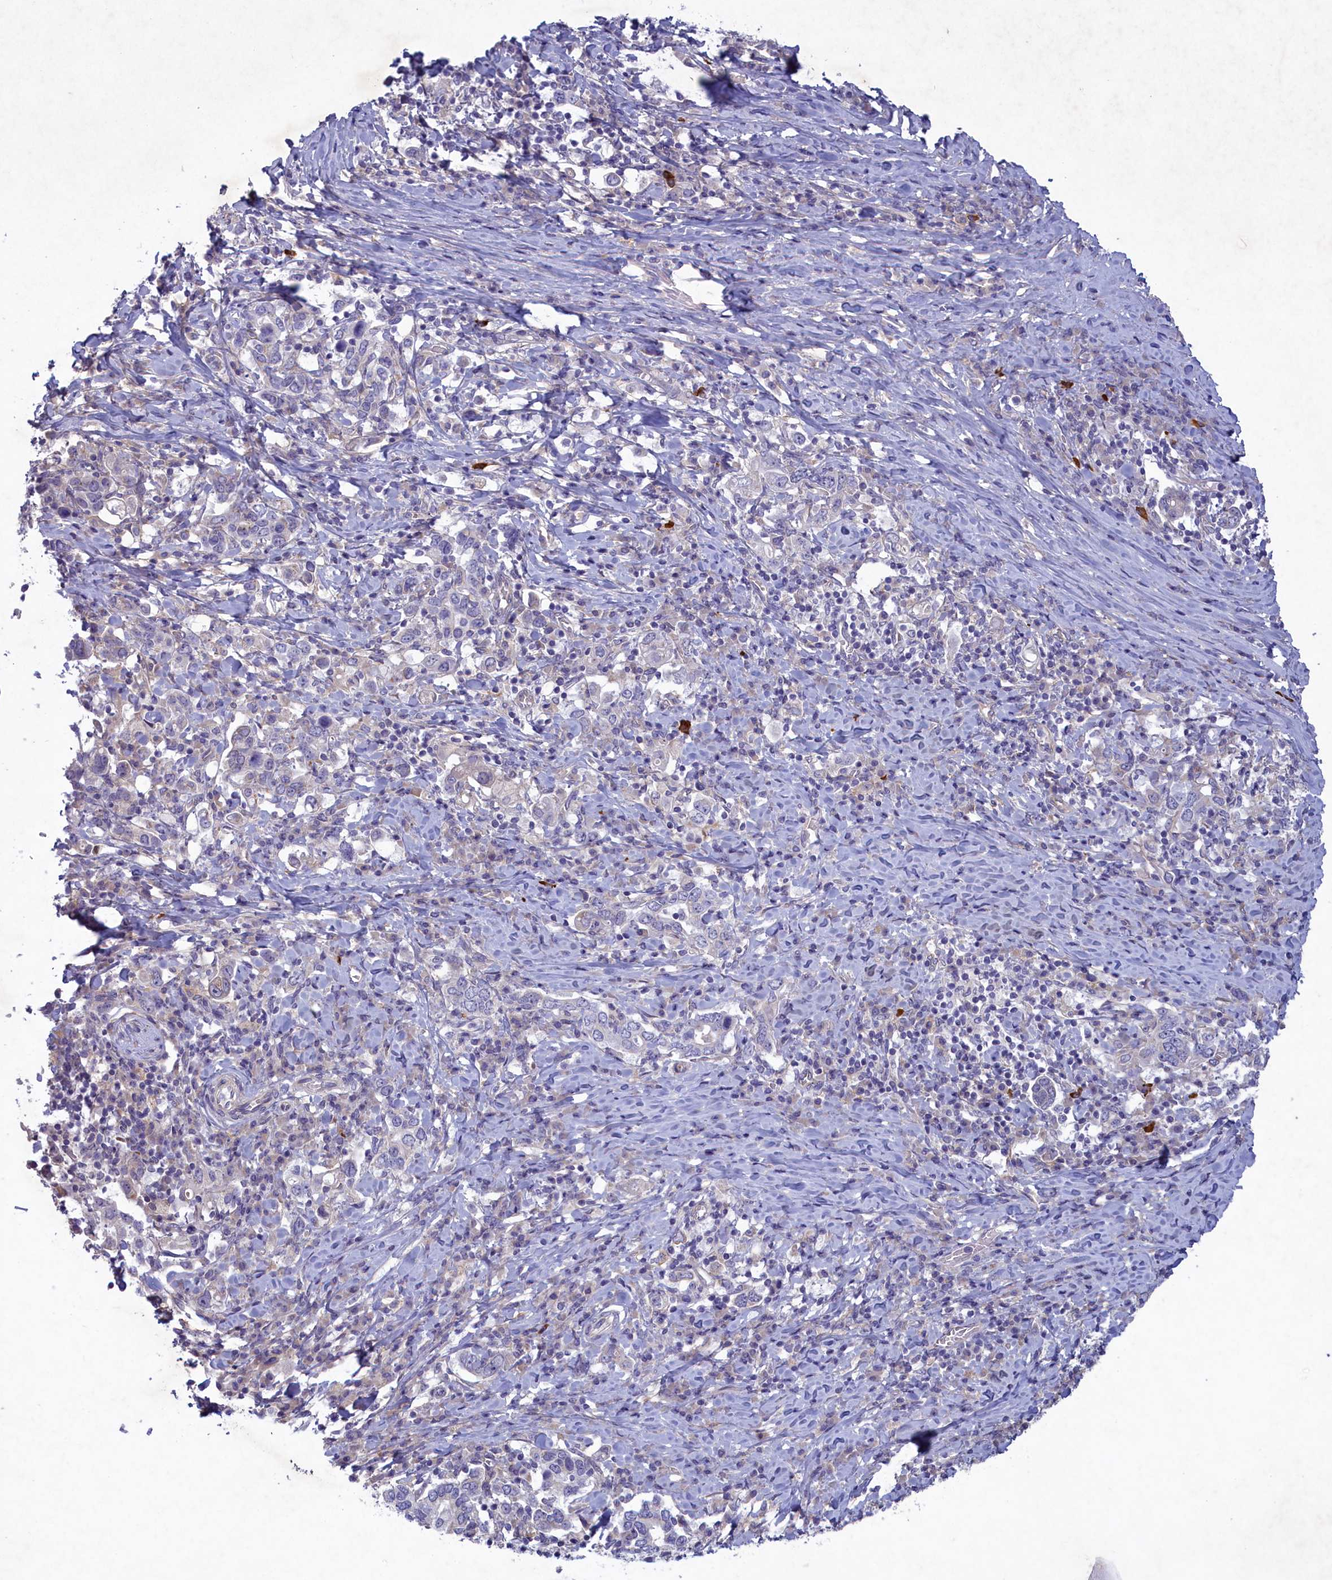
{"staining": {"intensity": "negative", "quantity": "none", "location": "none"}, "tissue": "stomach cancer", "cell_type": "Tumor cells", "image_type": "cancer", "snomed": [{"axis": "morphology", "description": "Adenocarcinoma, NOS"}, {"axis": "topography", "description": "Stomach, upper"}, {"axis": "topography", "description": "Stomach"}], "caption": "Immunohistochemistry (IHC) image of neoplastic tissue: stomach cancer stained with DAB reveals no significant protein expression in tumor cells. The staining is performed using DAB (3,3'-diaminobenzidine) brown chromogen with nuclei counter-stained in using hematoxylin.", "gene": "PLEKHG6", "patient": {"sex": "male", "age": 62}}